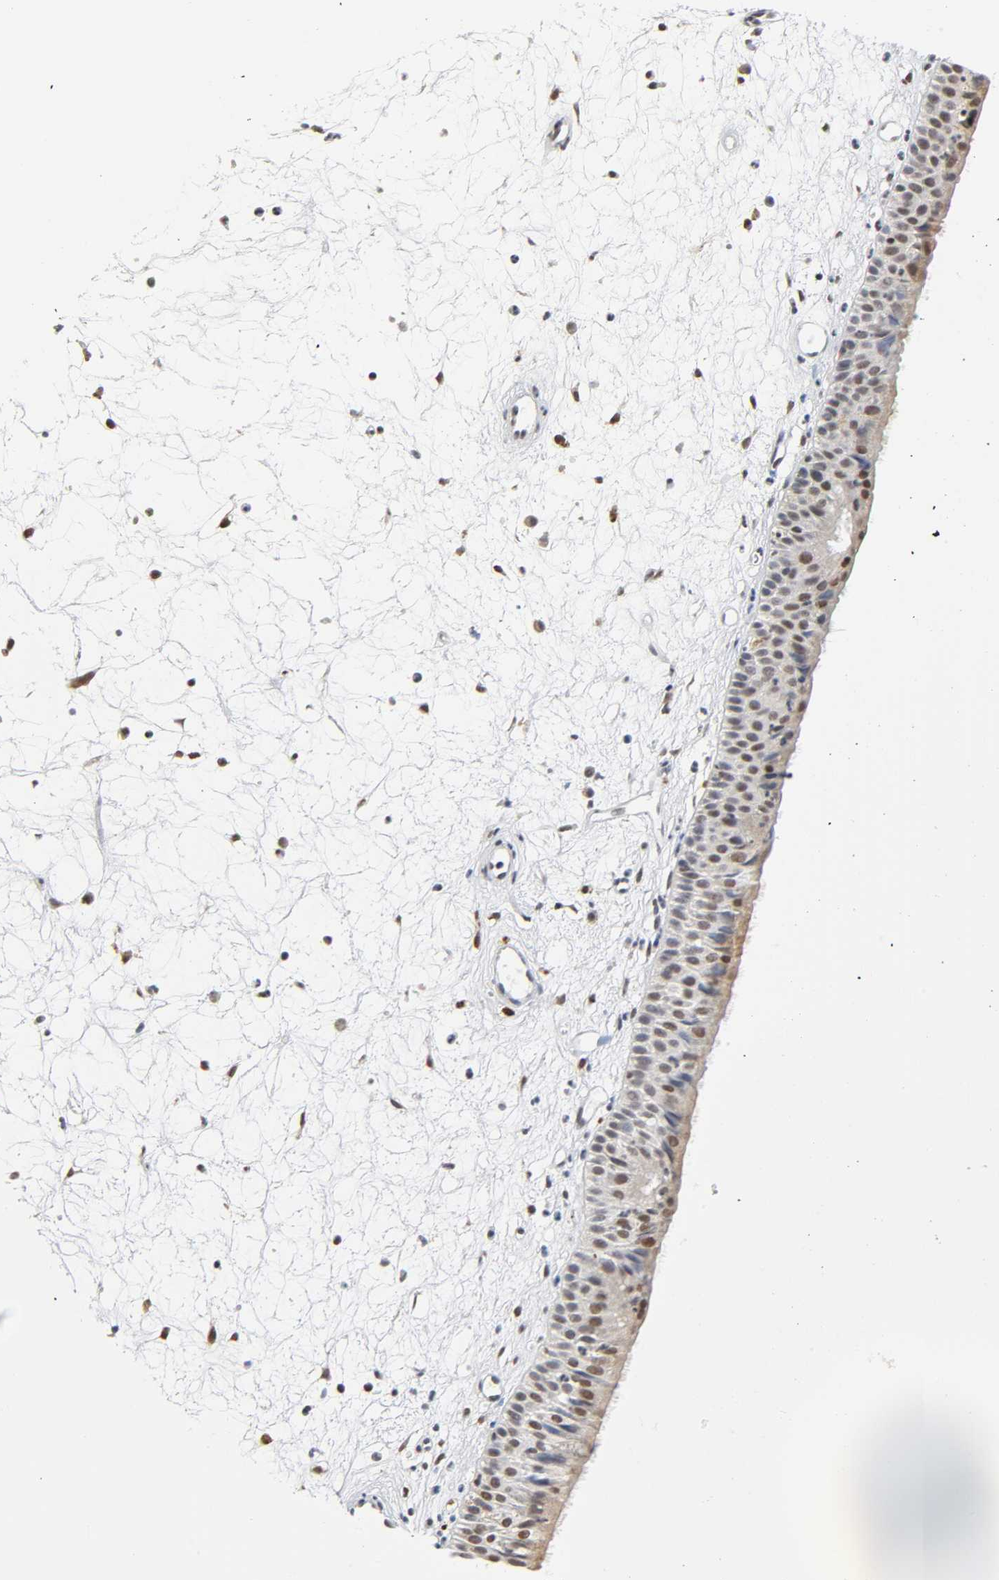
{"staining": {"intensity": "moderate", "quantity": "25%-75%", "location": "nuclear"}, "tissue": "nasopharynx", "cell_type": "Respiratory epithelial cells", "image_type": "normal", "snomed": [{"axis": "morphology", "description": "Normal tissue, NOS"}, {"axis": "topography", "description": "Nasopharynx"}], "caption": "This photomicrograph shows unremarkable nasopharynx stained with IHC to label a protein in brown. The nuclear of respiratory epithelial cells show moderate positivity for the protein. Nuclei are counter-stained blue.", "gene": "KAT2B", "patient": {"sex": "female", "age": 54}}